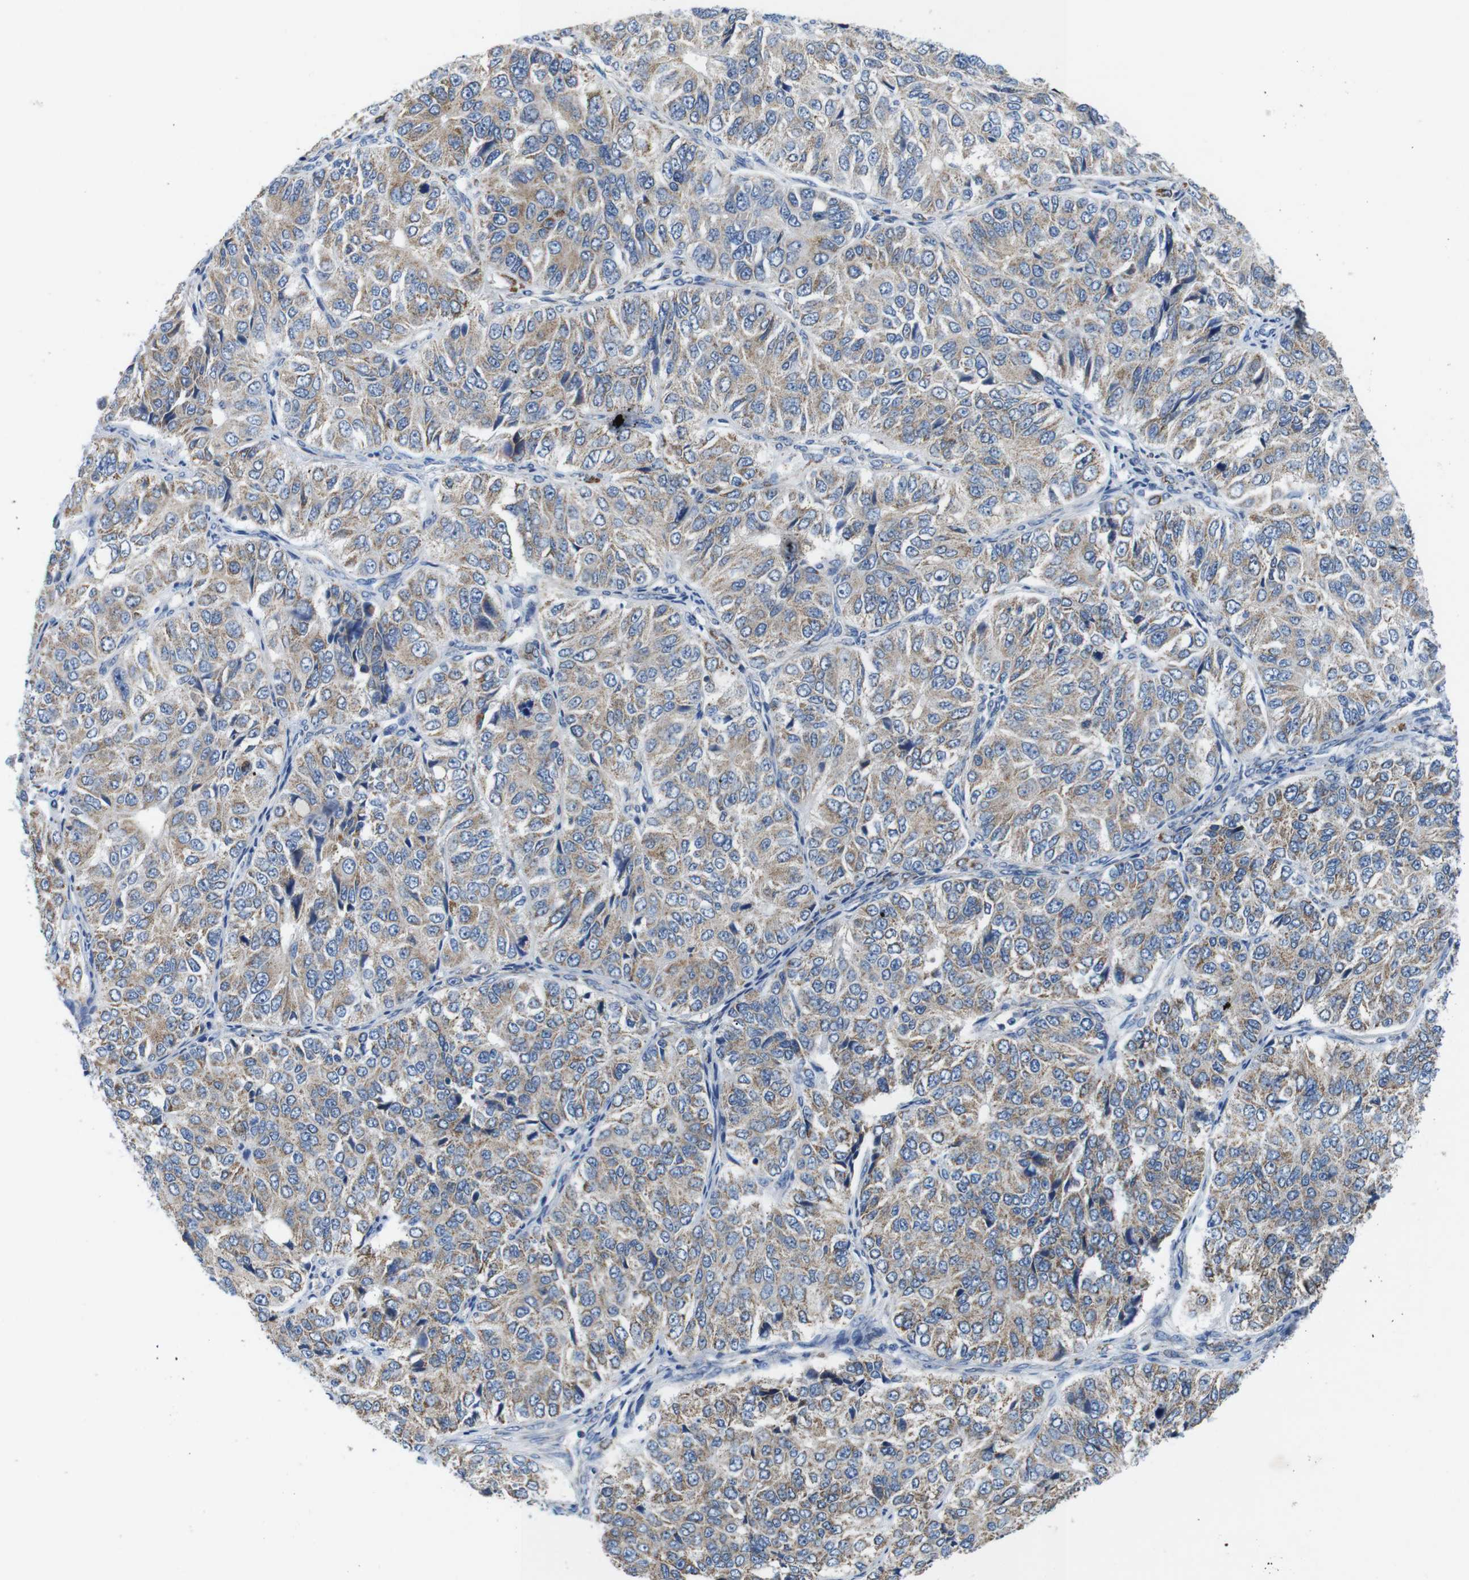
{"staining": {"intensity": "moderate", "quantity": ">75%", "location": "cytoplasmic/membranous"}, "tissue": "ovarian cancer", "cell_type": "Tumor cells", "image_type": "cancer", "snomed": [{"axis": "morphology", "description": "Carcinoma, endometroid"}, {"axis": "topography", "description": "Ovary"}], "caption": "Immunohistochemistry (IHC) (DAB (3,3'-diaminobenzidine)) staining of human endometroid carcinoma (ovarian) shows moderate cytoplasmic/membranous protein positivity in about >75% of tumor cells.", "gene": "F2RL1", "patient": {"sex": "female", "age": 51}}